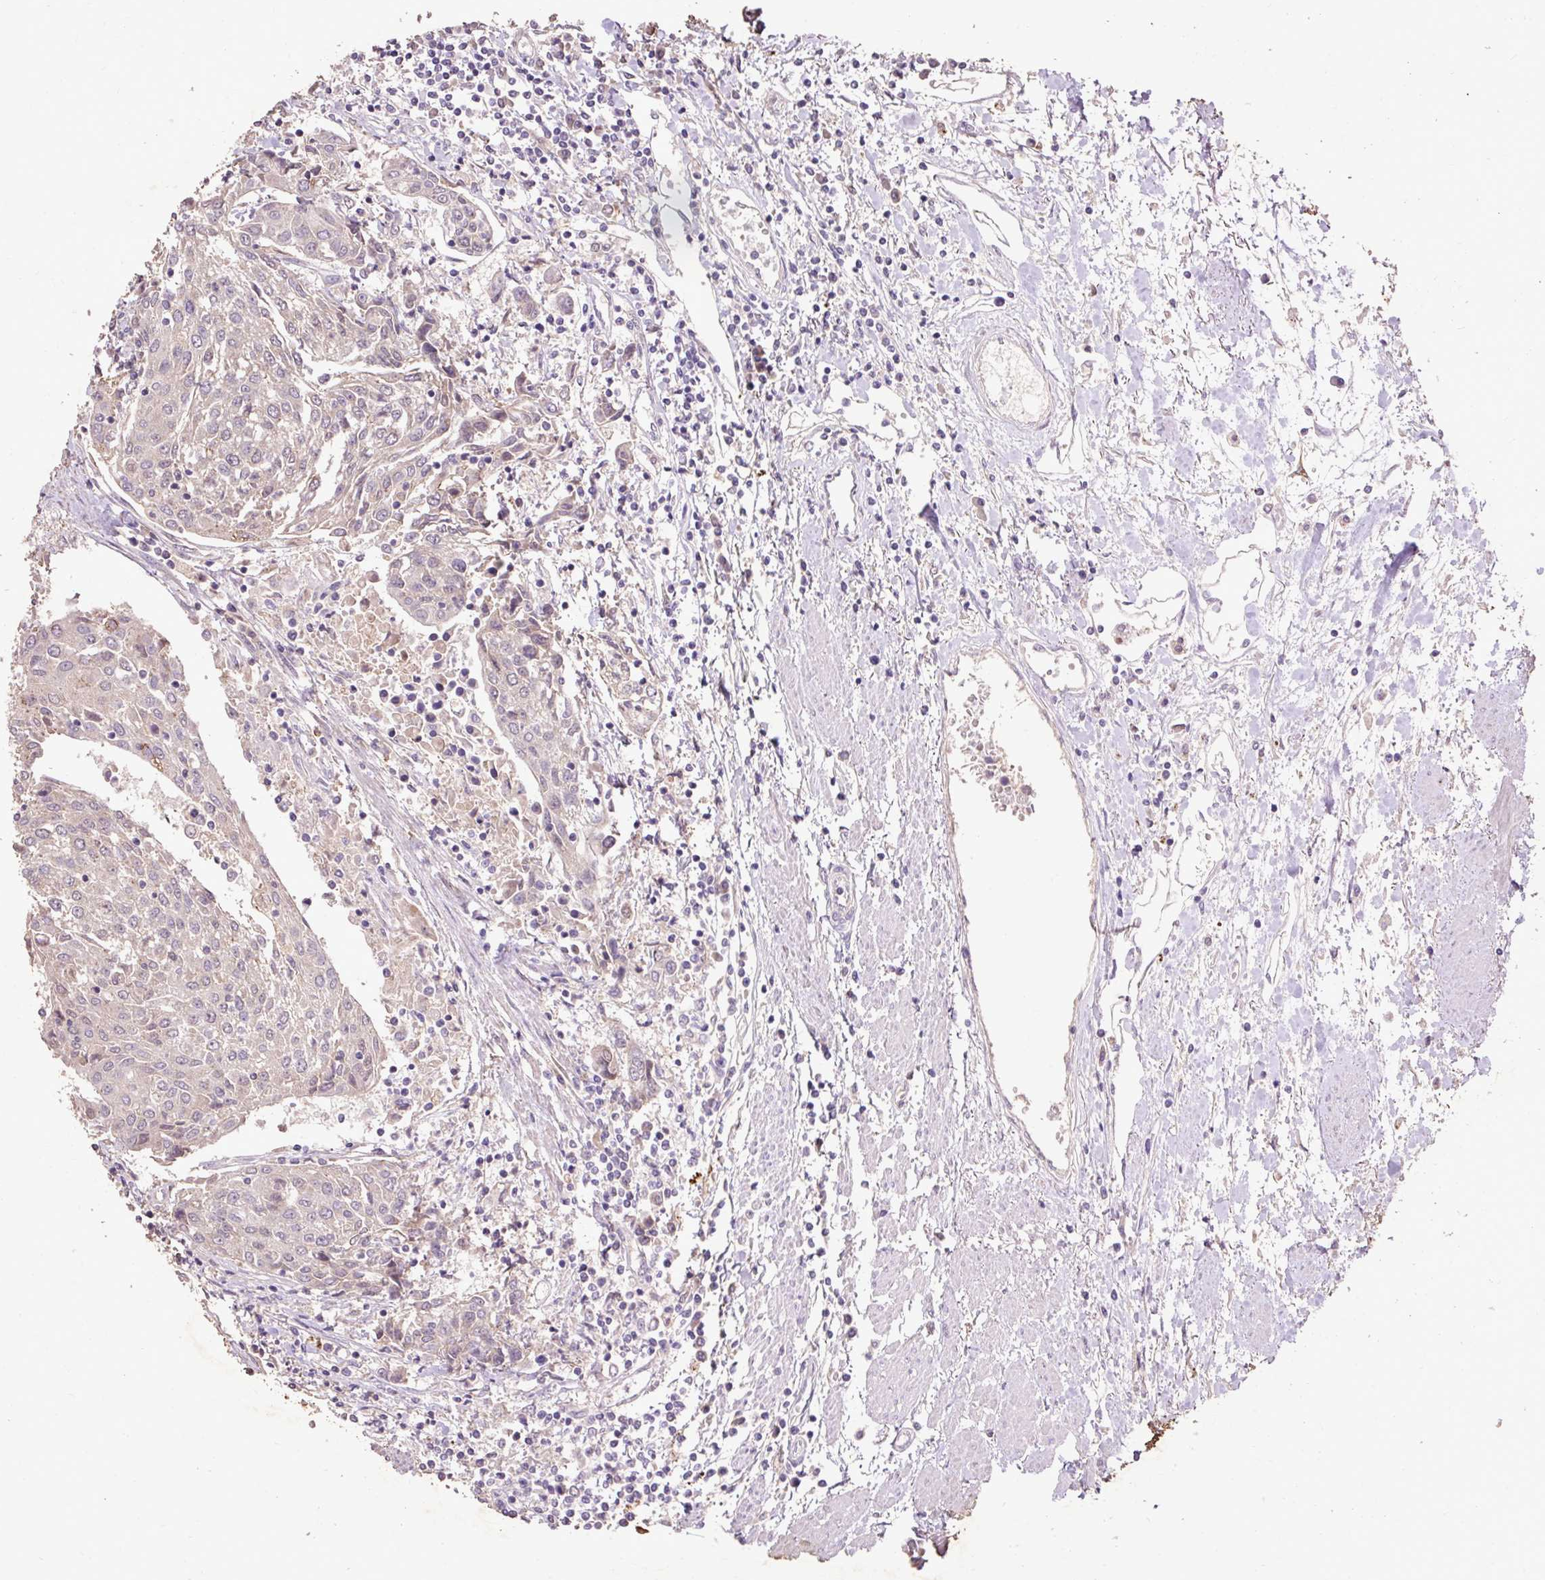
{"staining": {"intensity": "negative", "quantity": "none", "location": "none"}, "tissue": "urothelial cancer", "cell_type": "Tumor cells", "image_type": "cancer", "snomed": [{"axis": "morphology", "description": "Urothelial carcinoma, High grade"}, {"axis": "topography", "description": "Urinary bladder"}], "caption": "An immunohistochemistry (IHC) image of urothelial cancer is shown. There is no staining in tumor cells of urothelial cancer.", "gene": "LRTM2", "patient": {"sex": "female", "age": 85}}